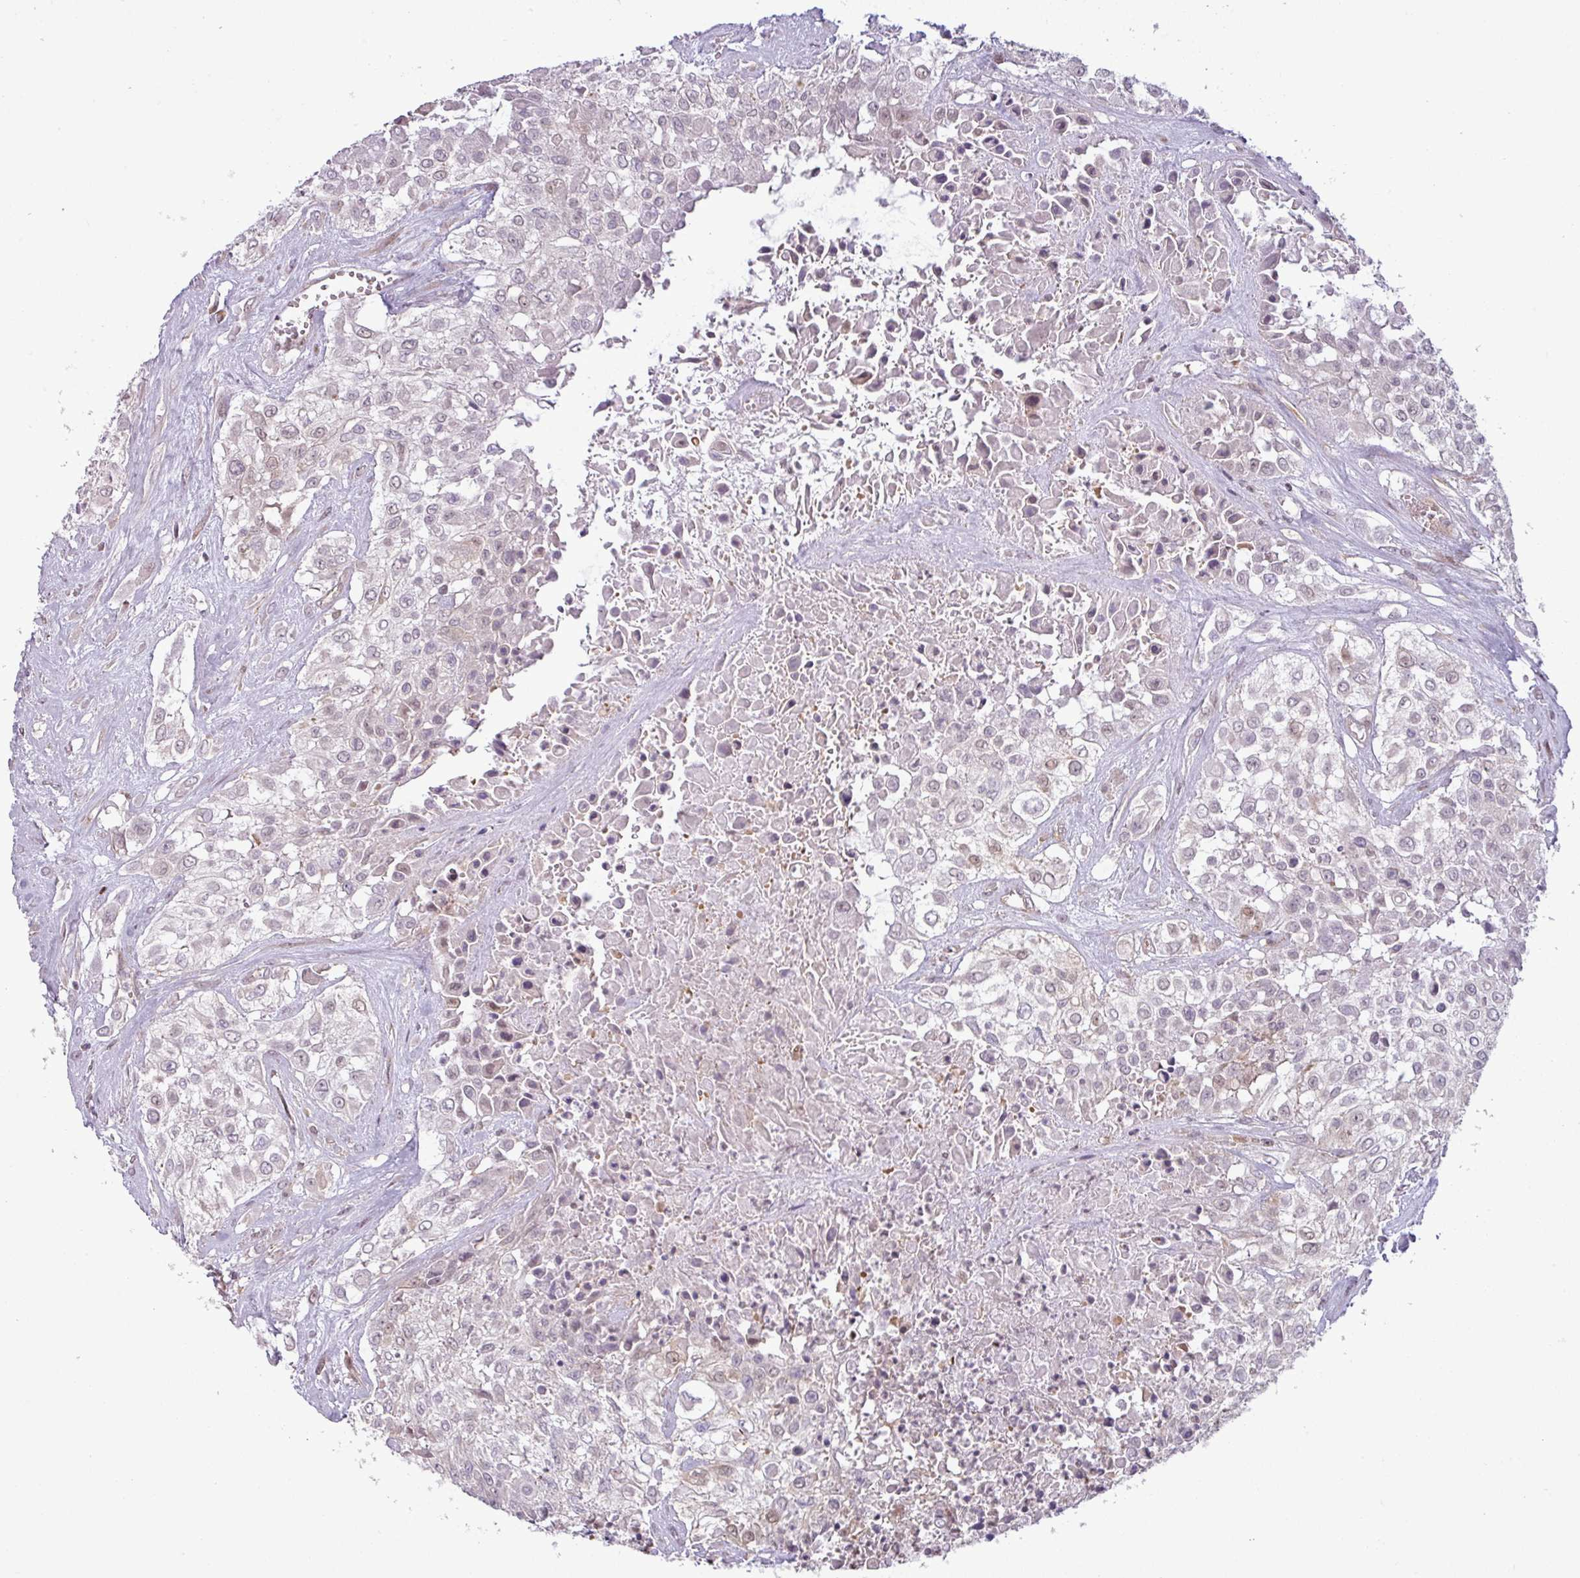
{"staining": {"intensity": "negative", "quantity": "none", "location": "none"}, "tissue": "urothelial cancer", "cell_type": "Tumor cells", "image_type": "cancer", "snomed": [{"axis": "morphology", "description": "Urothelial carcinoma, High grade"}, {"axis": "topography", "description": "Urinary bladder"}], "caption": "The photomicrograph demonstrates no staining of tumor cells in urothelial cancer. (Brightfield microscopy of DAB (3,3'-diaminobenzidine) immunohistochemistry at high magnification).", "gene": "CCDC144A", "patient": {"sex": "male", "age": 67}}